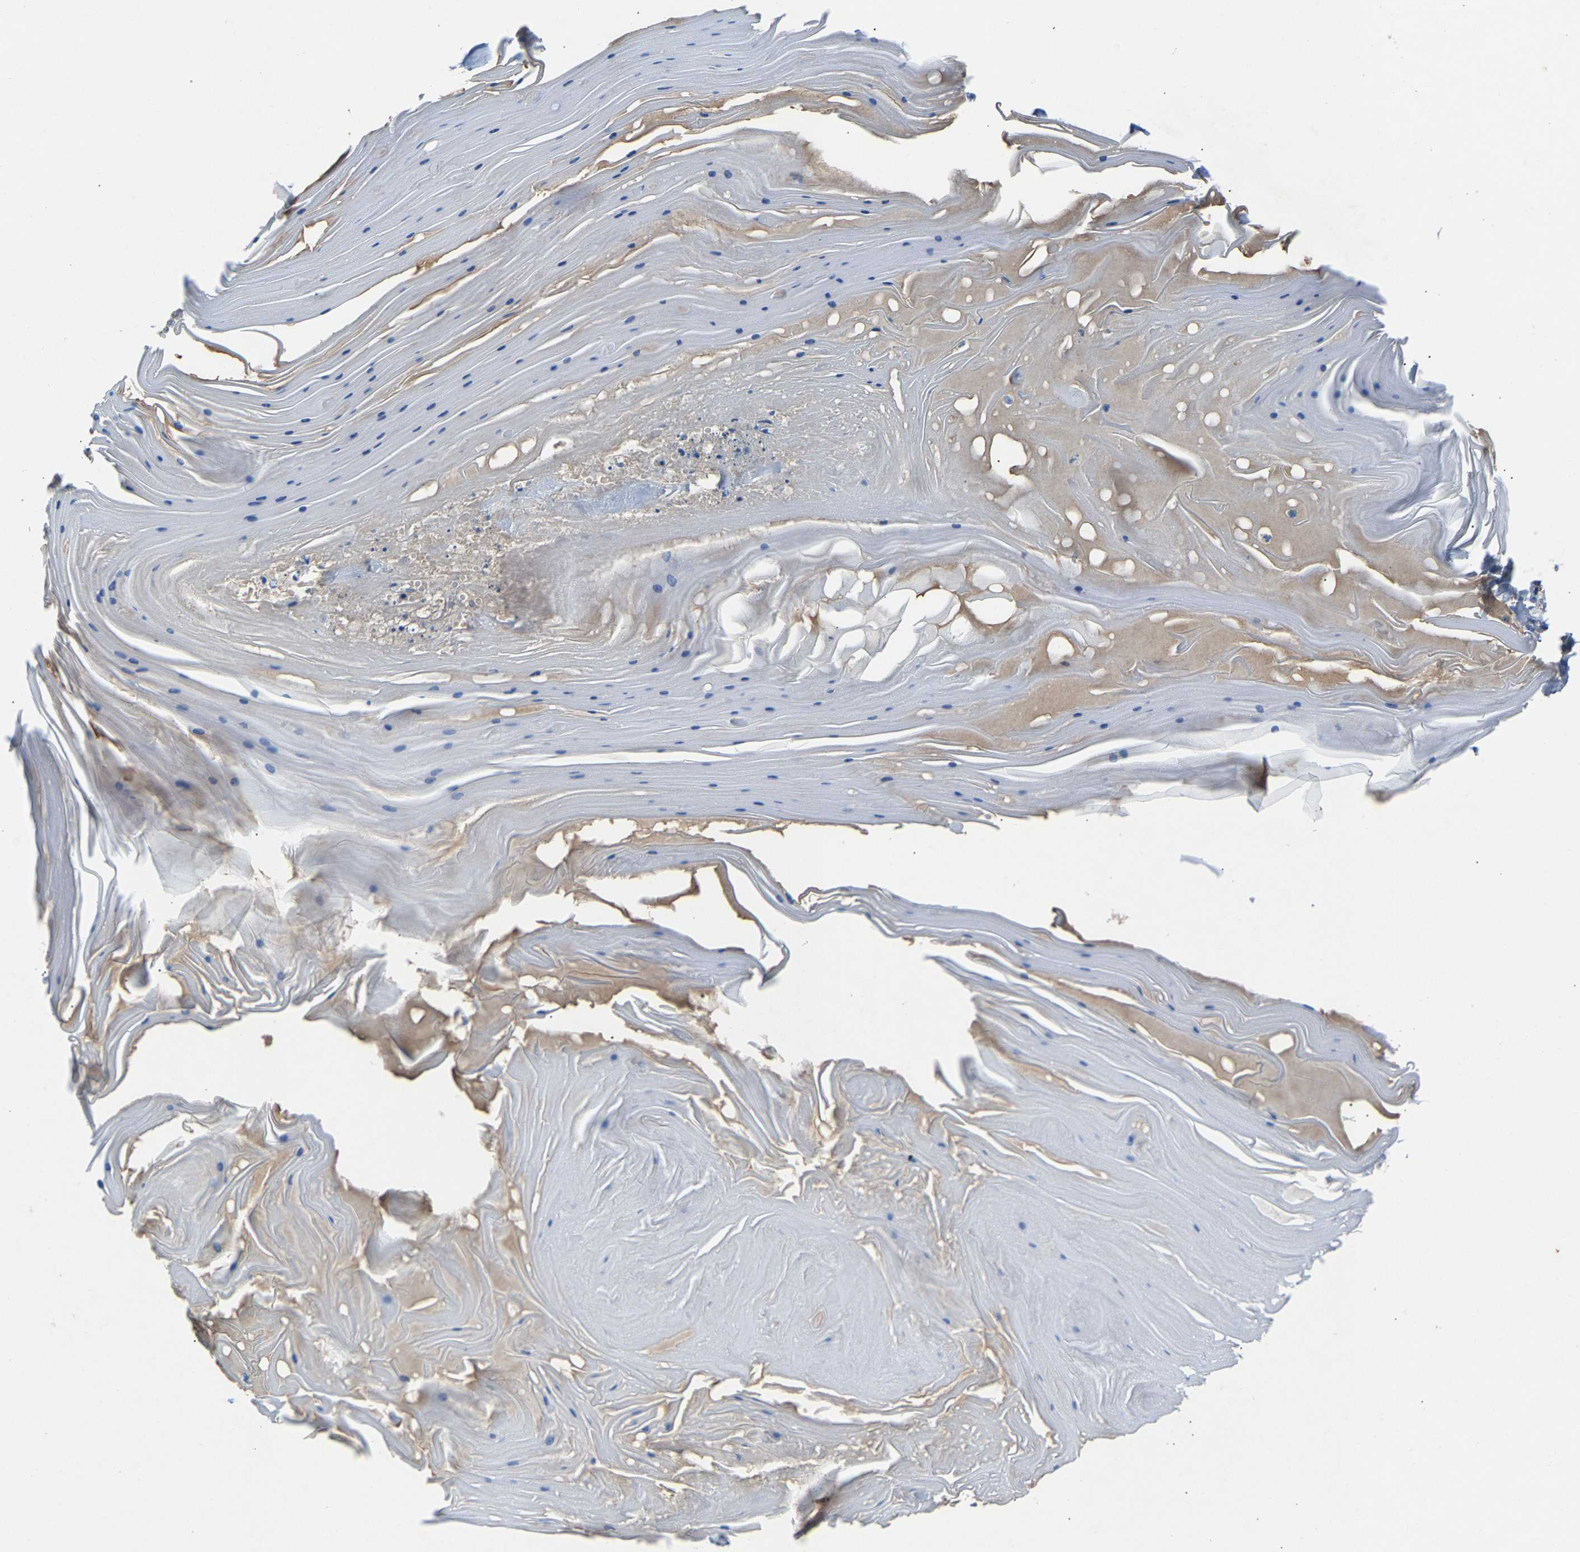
{"staining": {"intensity": "negative", "quantity": "none", "location": "none"}, "tissue": "skin cancer", "cell_type": "Tumor cells", "image_type": "cancer", "snomed": [{"axis": "morphology", "description": "Squamous cell carcinoma, NOS"}, {"axis": "topography", "description": "Skin"}], "caption": "The immunohistochemistry histopathology image has no significant positivity in tumor cells of skin cancer tissue. (DAB (3,3'-diaminobenzidine) immunohistochemistry, high magnification).", "gene": "DNAAF5", "patient": {"sex": "male", "age": 74}}